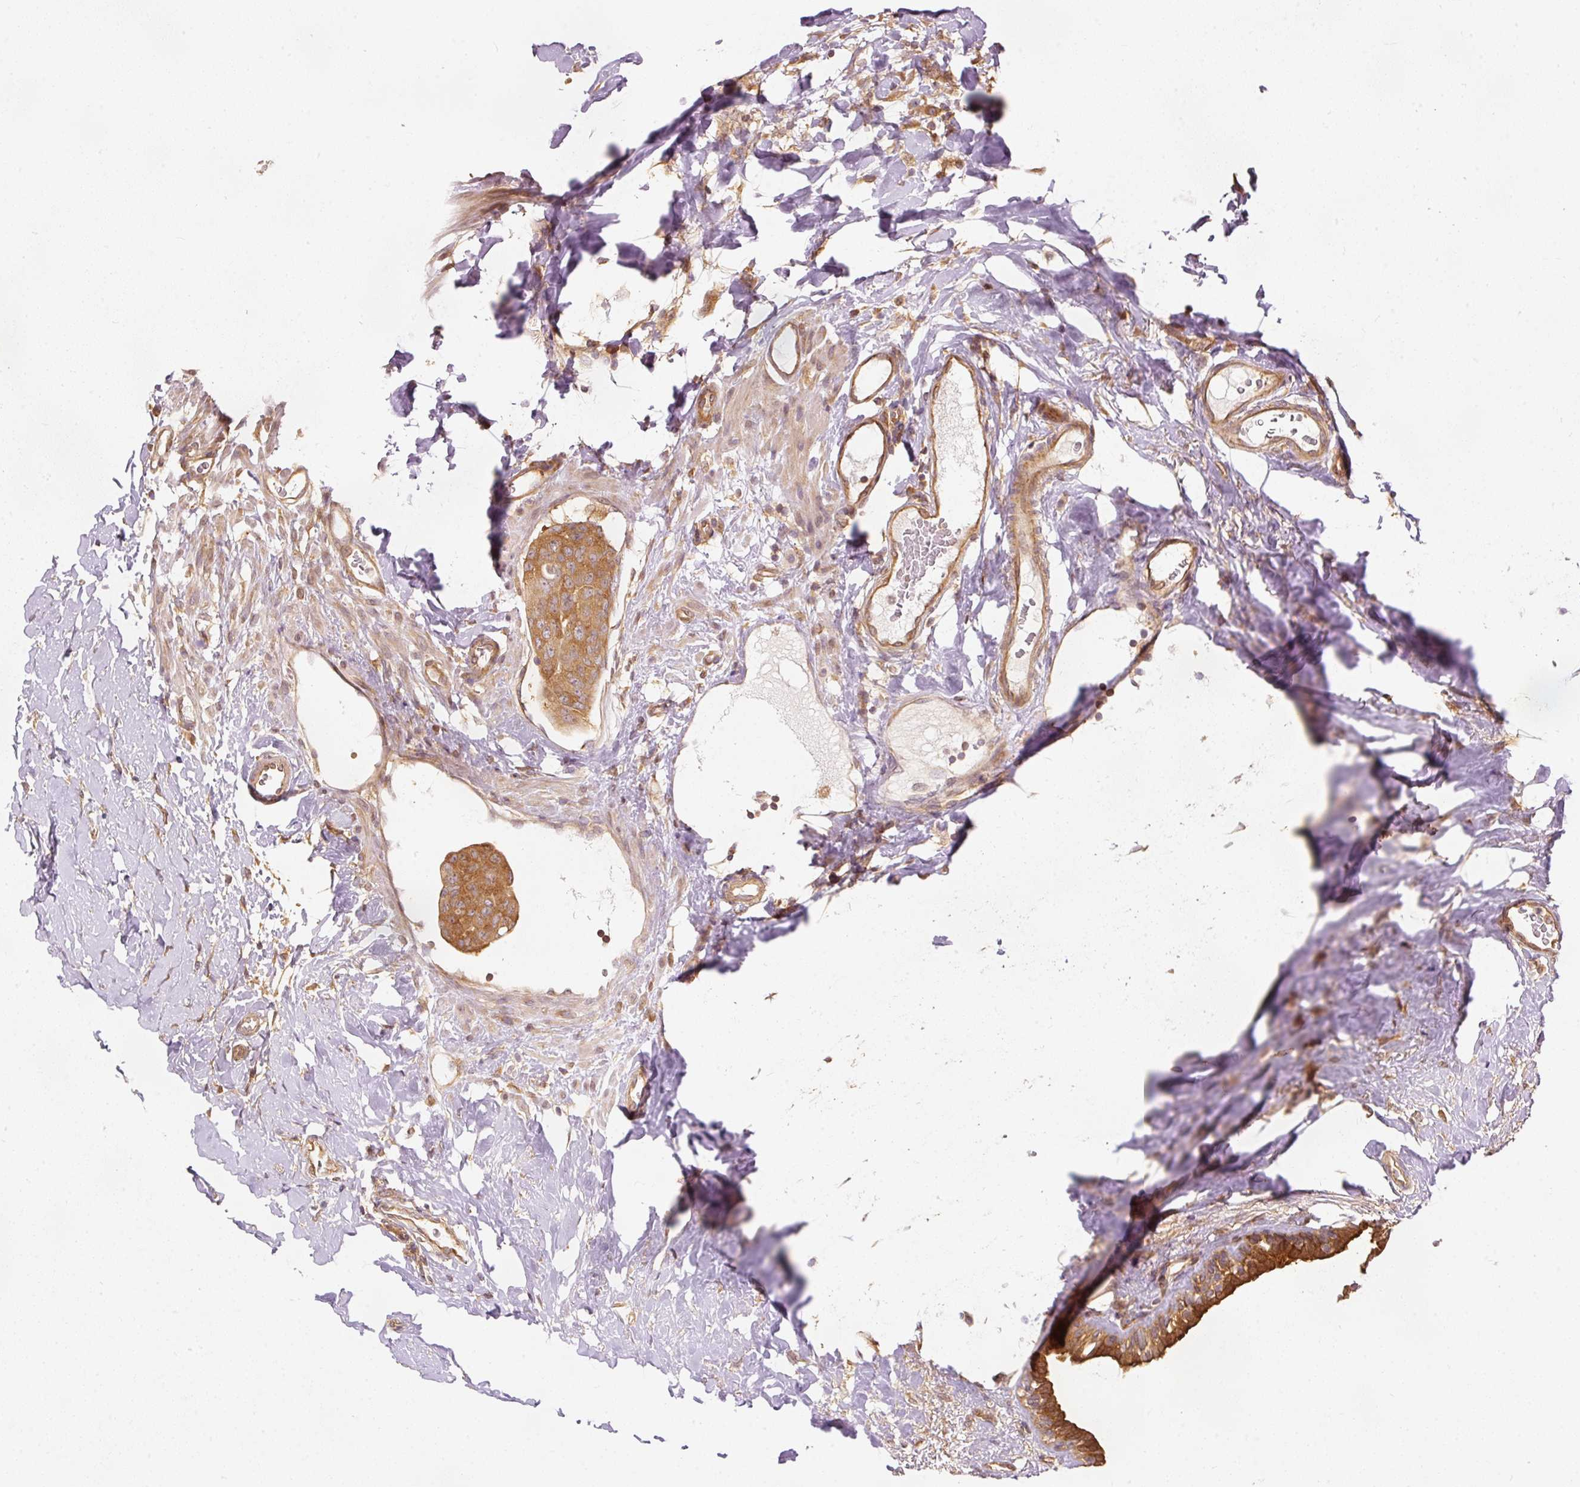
{"staining": {"intensity": "moderate", "quantity": ">75%", "location": "cytoplasmic/membranous"}, "tissue": "breast cancer", "cell_type": "Tumor cells", "image_type": "cancer", "snomed": [{"axis": "morphology", "description": "Duct carcinoma"}, {"axis": "topography", "description": "Breast"}], "caption": "Breast cancer was stained to show a protein in brown. There is medium levels of moderate cytoplasmic/membranous staining in about >75% of tumor cells. (DAB = brown stain, brightfield microscopy at high magnification).", "gene": "EIF3B", "patient": {"sex": "female", "age": 40}}